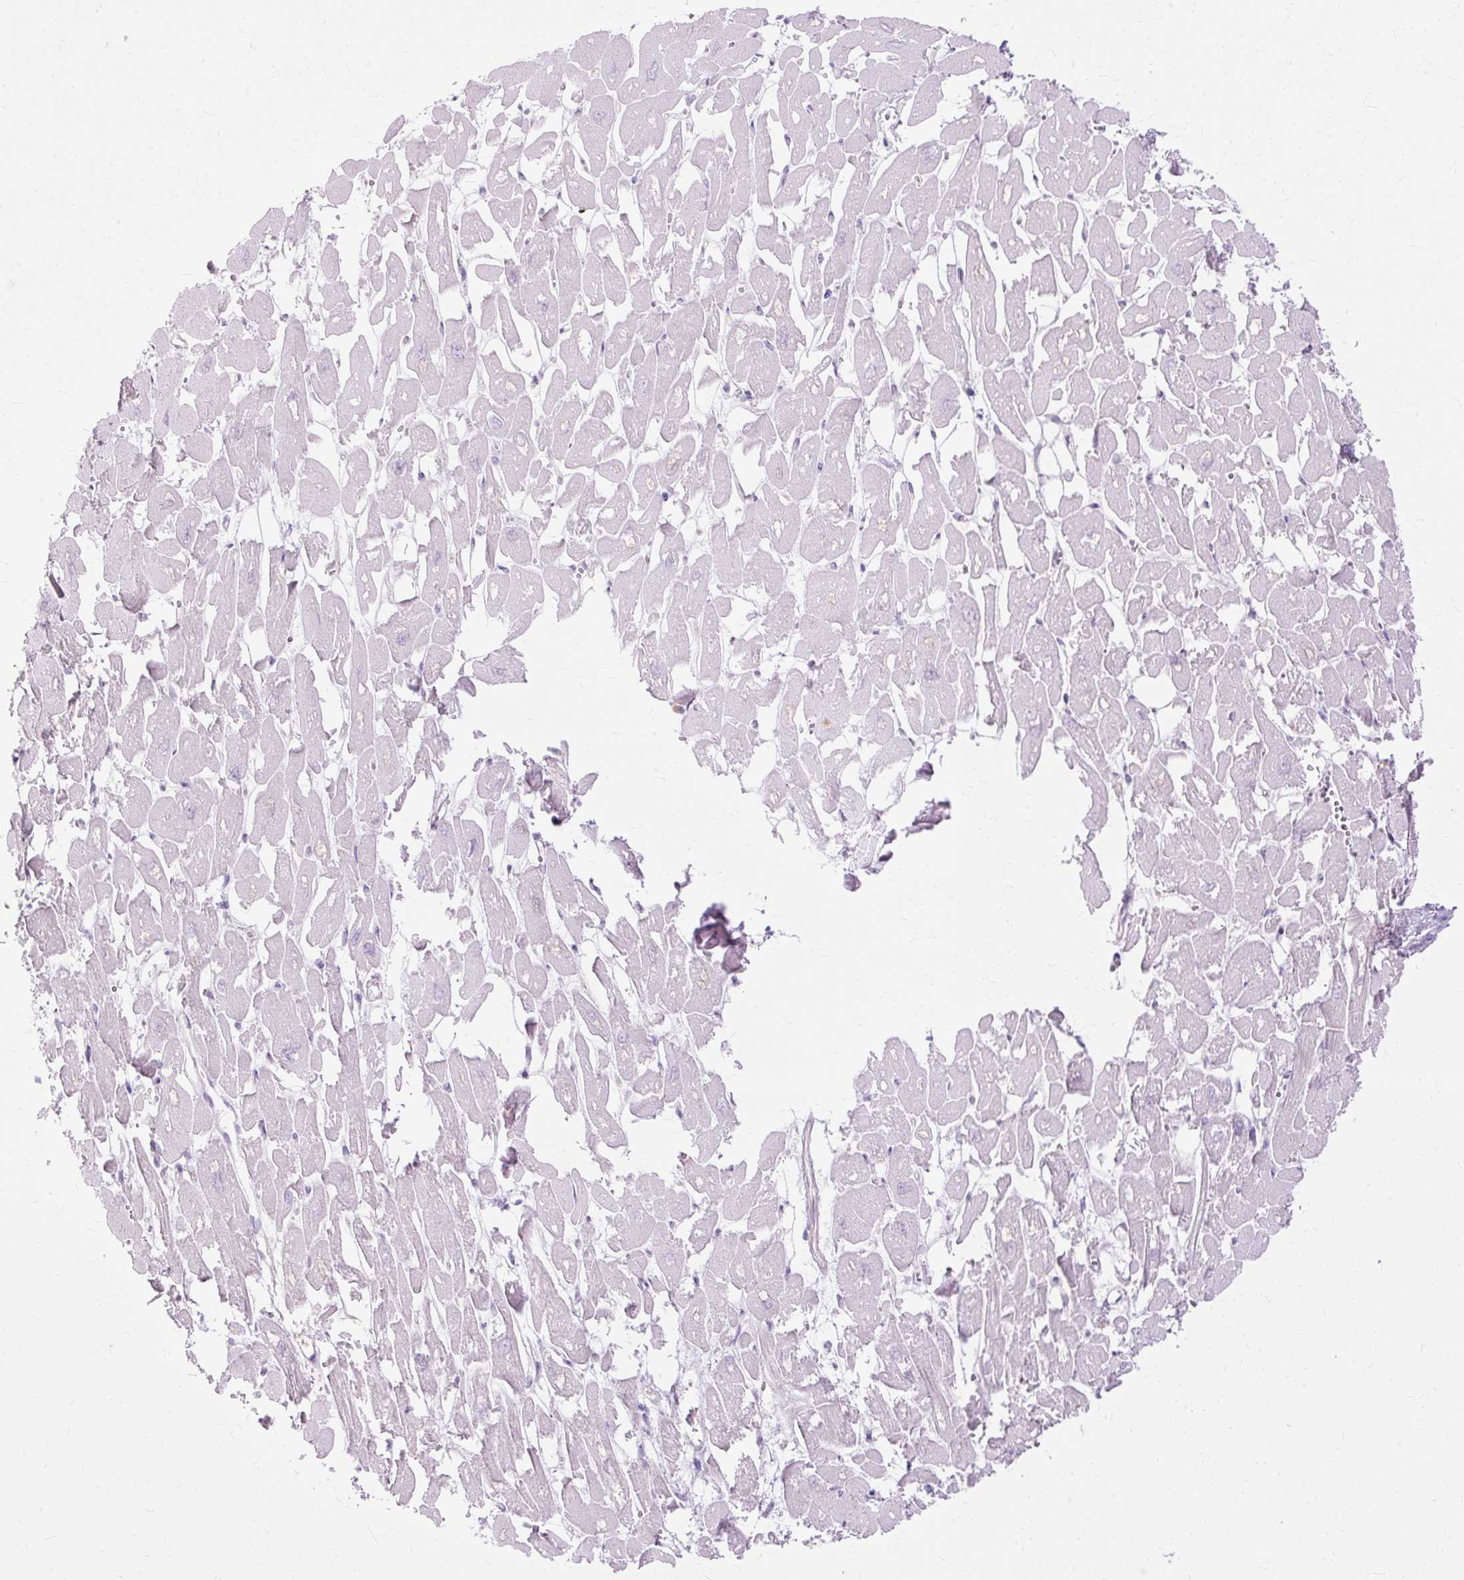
{"staining": {"intensity": "negative", "quantity": "none", "location": "none"}, "tissue": "heart muscle", "cell_type": "Cardiomyocytes", "image_type": "normal", "snomed": [{"axis": "morphology", "description": "Normal tissue, NOS"}, {"axis": "topography", "description": "Heart"}], "caption": "A high-resolution micrograph shows immunohistochemistry (IHC) staining of unremarkable heart muscle, which exhibits no significant expression in cardiomyocytes.", "gene": "HSD11B1", "patient": {"sex": "male", "age": 54}}